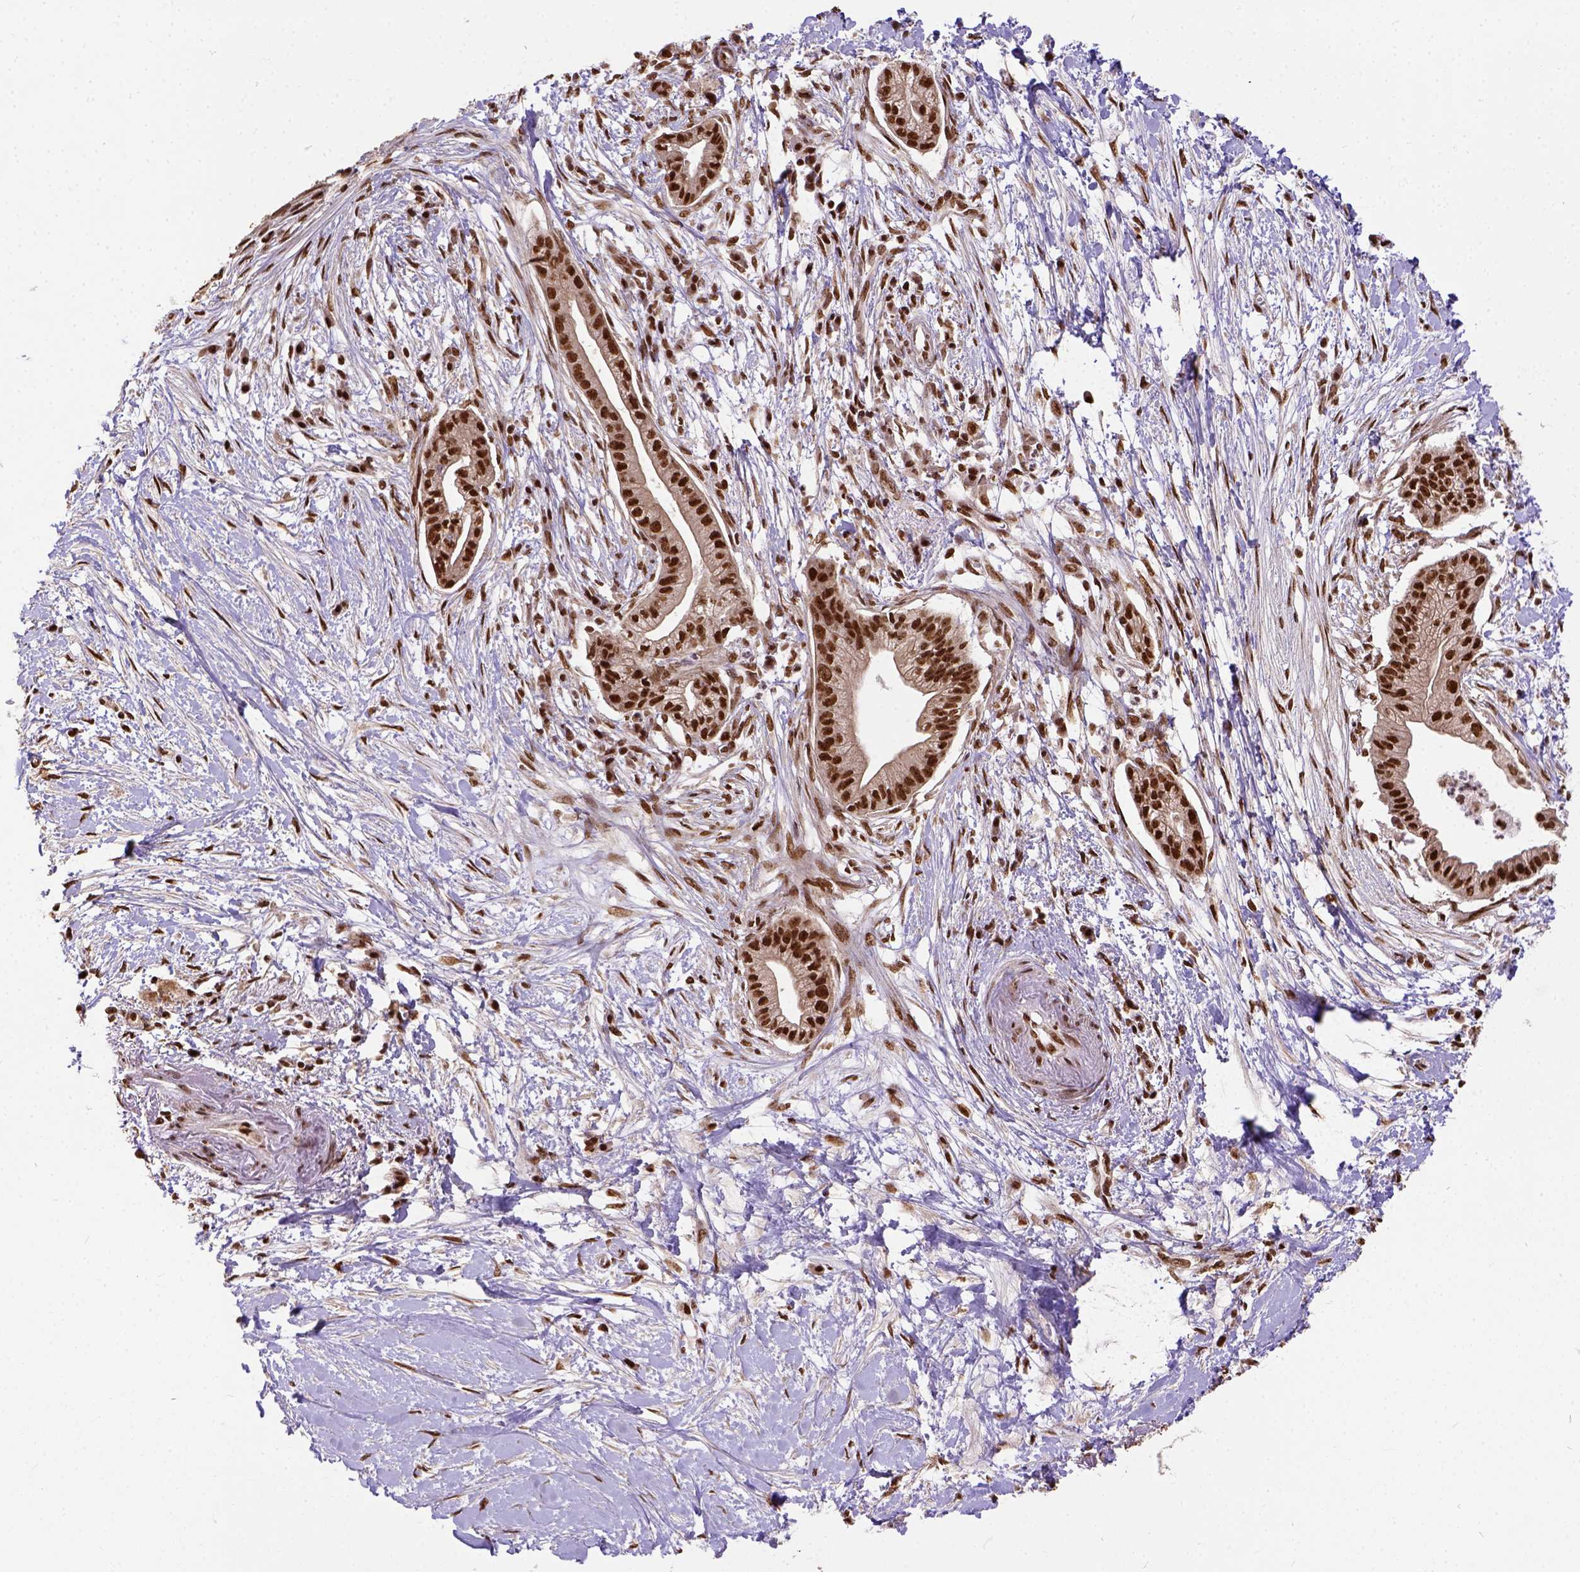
{"staining": {"intensity": "strong", "quantity": ">75%", "location": "nuclear"}, "tissue": "pancreatic cancer", "cell_type": "Tumor cells", "image_type": "cancer", "snomed": [{"axis": "morphology", "description": "Normal tissue, NOS"}, {"axis": "morphology", "description": "Adenocarcinoma, NOS"}, {"axis": "topography", "description": "Lymph node"}, {"axis": "topography", "description": "Pancreas"}], "caption": "High-power microscopy captured an immunohistochemistry image of pancreatic cancer (adenocarcinoma), revealing strong nuclear positivity in approximately >75% of tumor cells.", "gene": "NACC1", "patient": {"sex": "female", "age": 58}}